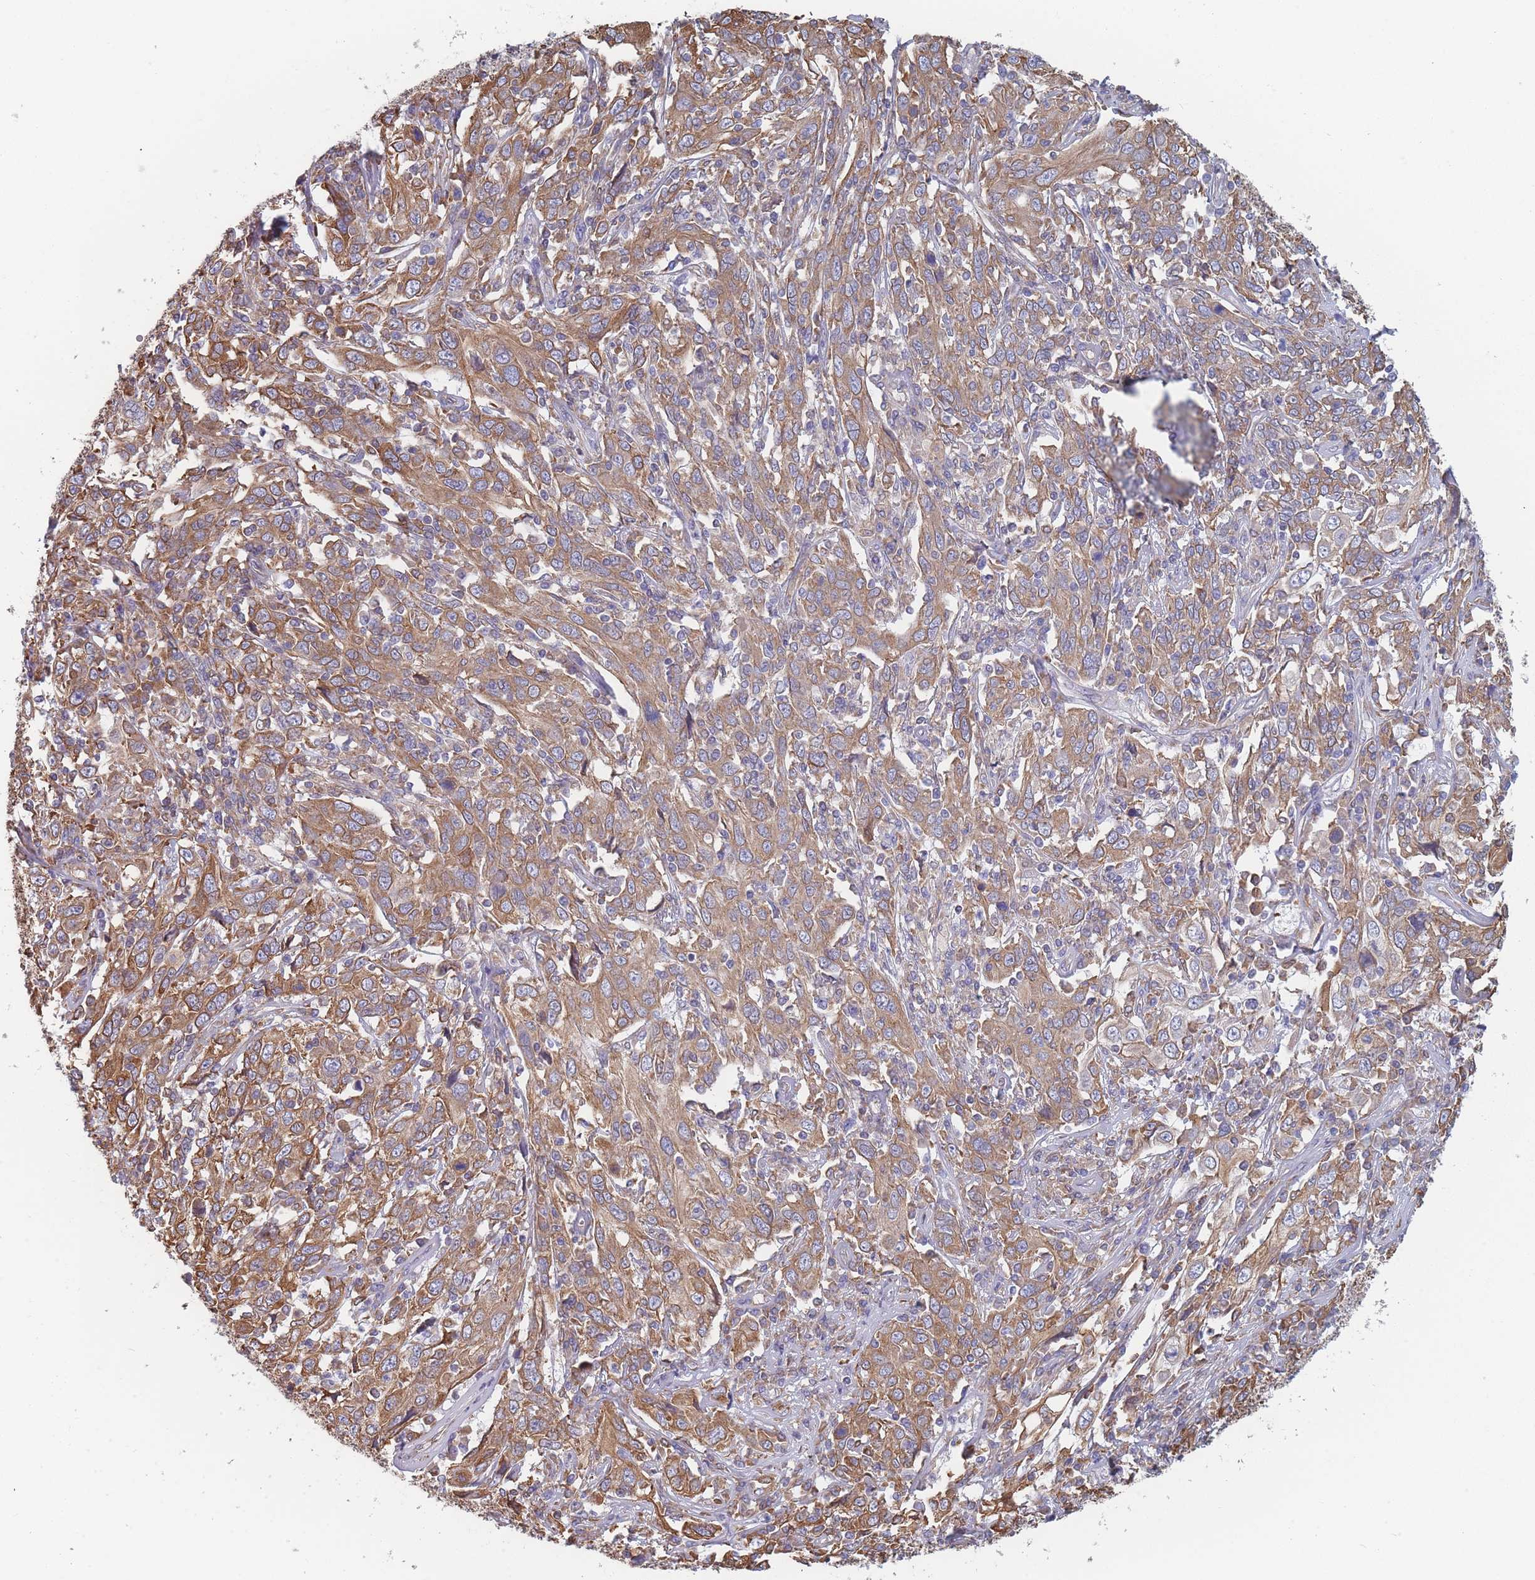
{"staining": {"intensity": "moderate", "quantity": ">75%", "location": "cytoplasmic/membranous"}, "tissue": "cervical cancer", "cell_type": "Tumor cells", "image_type": "cancer", "snomed": [{"axis": "morphology", "description": "Squamous cell carcinoma, NOS"}, {"axis": "topography", "description": "Cervix"}], "caption": "Cervical squamous cell carcinoma stained for a protein displays moderate cytoplasmic/membranous positivity in tumor cells.", "gene": "OR7C2", "patient": {"sex": "female", "age": 46}}